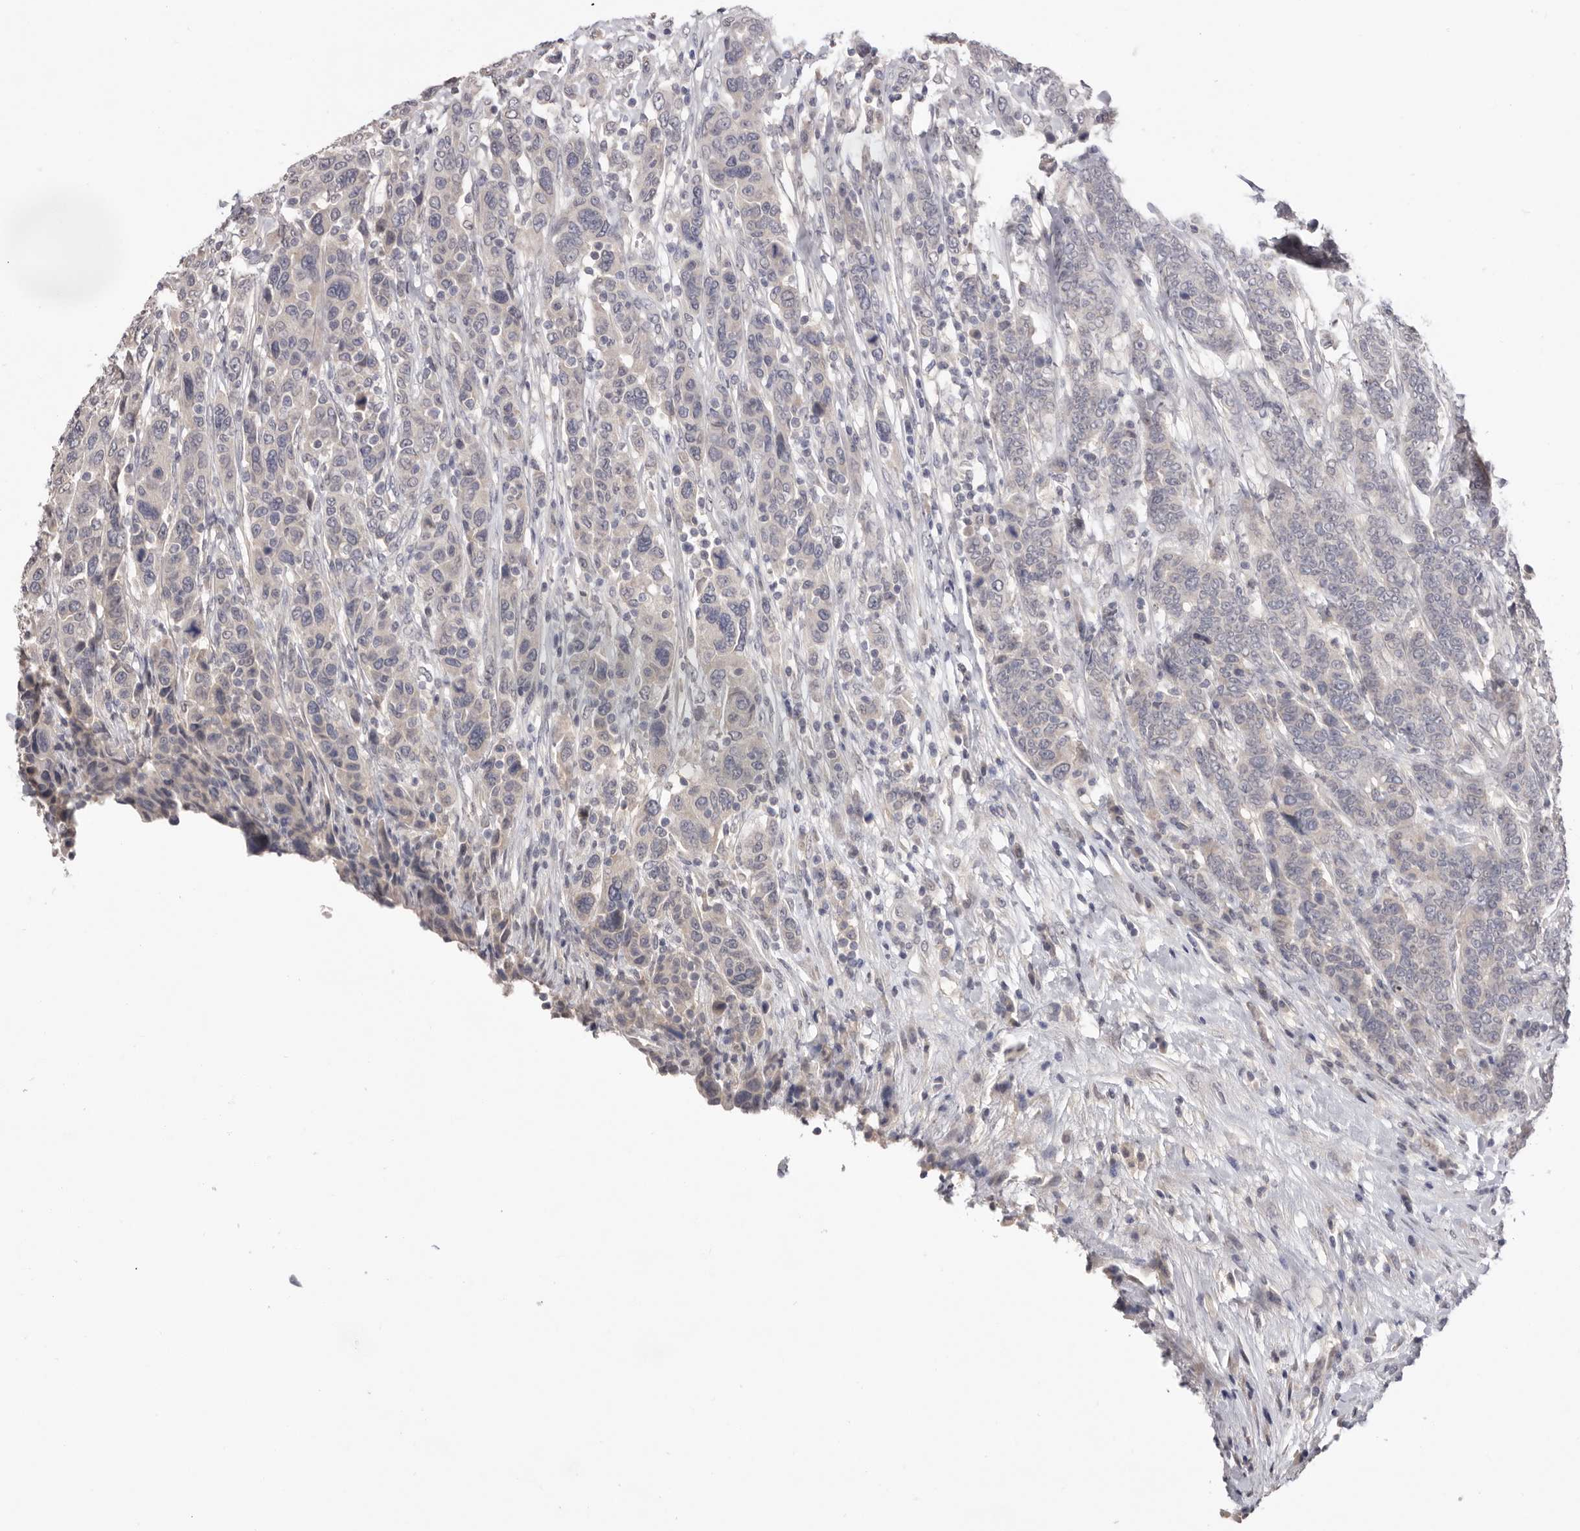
{"staining": {"intensity": "negative", "quantity": "none", "location": "none"}, "tissue": "breast cancer", "cell_type": "Tumor cells", "image_type": "cancer", "snomed": [{"axis": "morphology", "description": "Duct carcinoma"}, {"axis": "topography", "description": "Breast"}], "caption": "This photomicrograph is of breast infiltrating ductal carcinoma stained with immunohistochemistry (IHC) to label a protein in brown with the nuclei are counter-stained blue. There is no expression in tumor cells.", "gene": "DOP1A", "patient": {"sex": "female", "age": 37}}